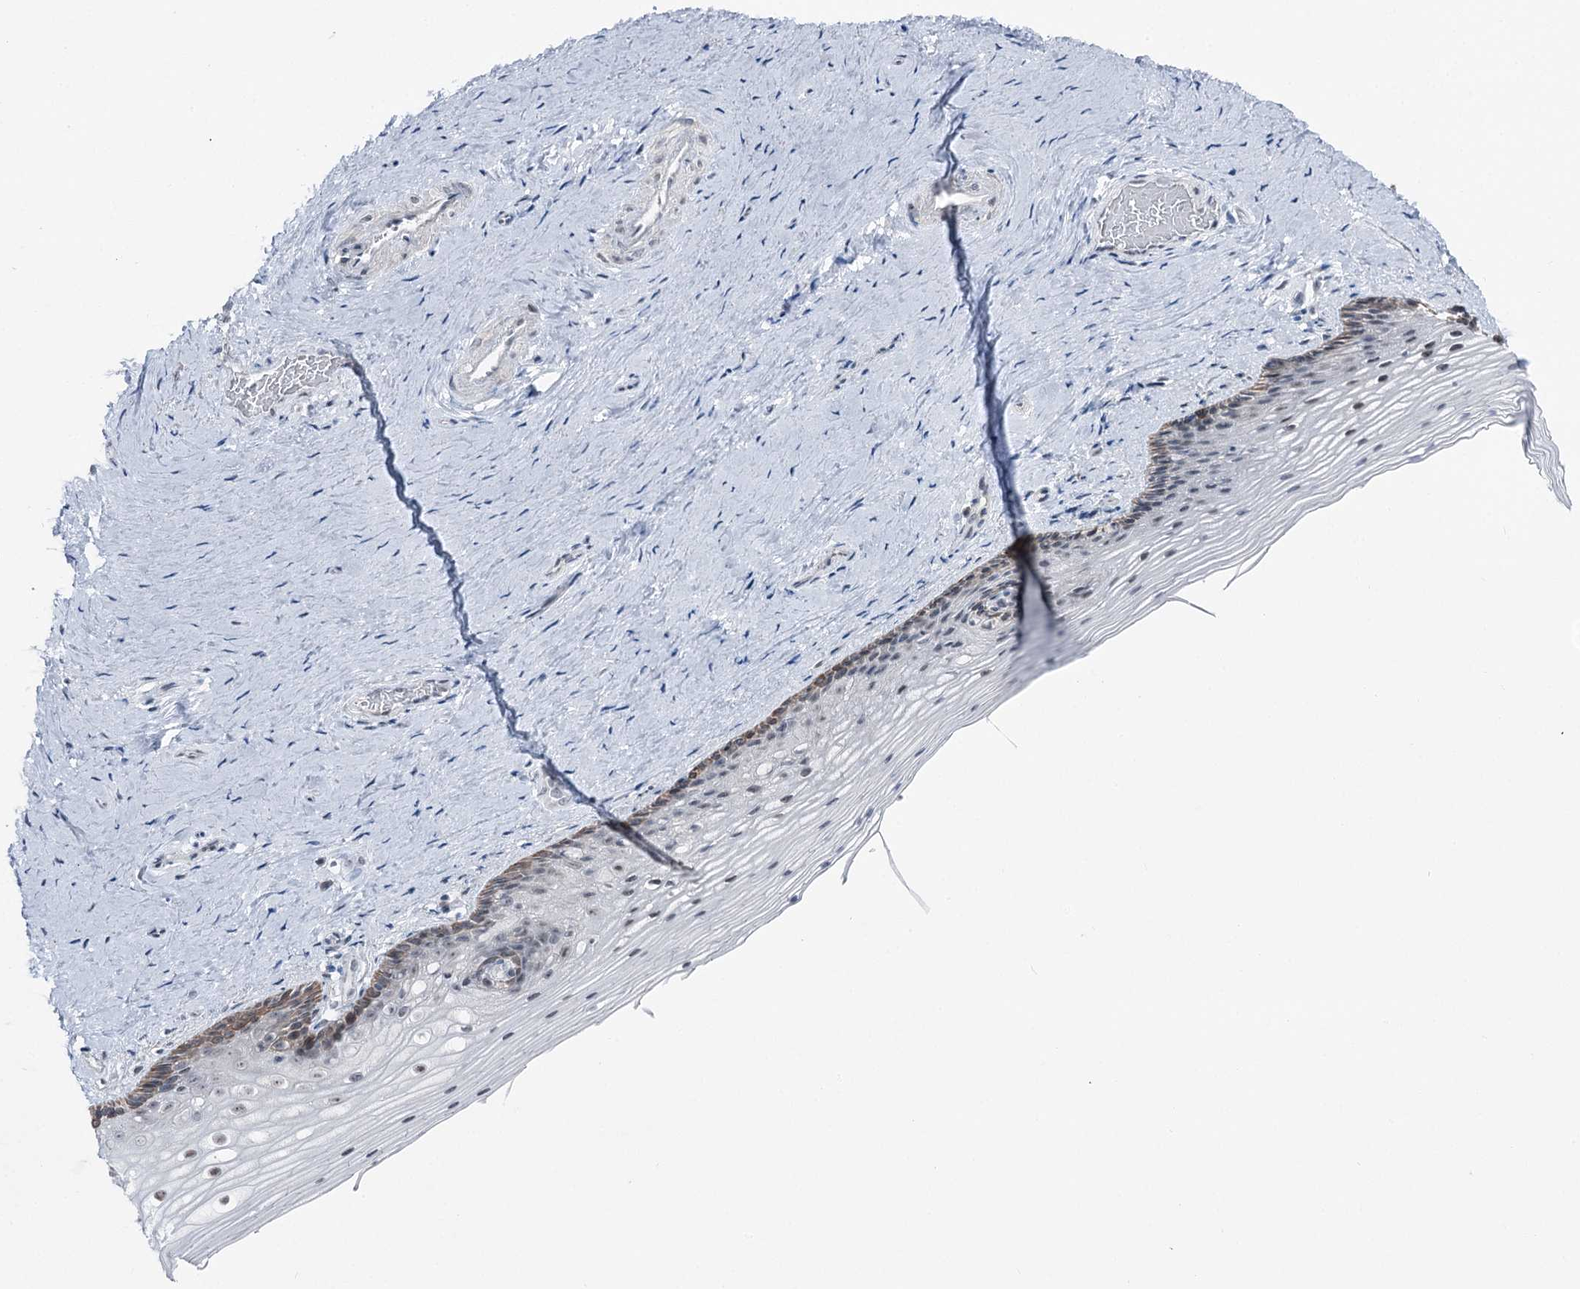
{"staining": {"intensity": "moderate", "quantity": "25%-75%", "location": "cytoplasmic/membranous"}, "tissue": "vagina", "cell_type": "Squamous epithelial cells", "image_type": "normal", "snomed": [{"axis": "morphology", "description": "Normal tissue, NOS"}, {"axis": "topography", "description": "Vagina"}], "caption": "Brown immunohistochemical staining in benign human vagina demonstrates moderate cytoplasmic/membranous staining in approximately 25%-75% of squamous epithelial cells.", "gene": "STEEP1", "patient": {"sex": "female", "age": 46}}